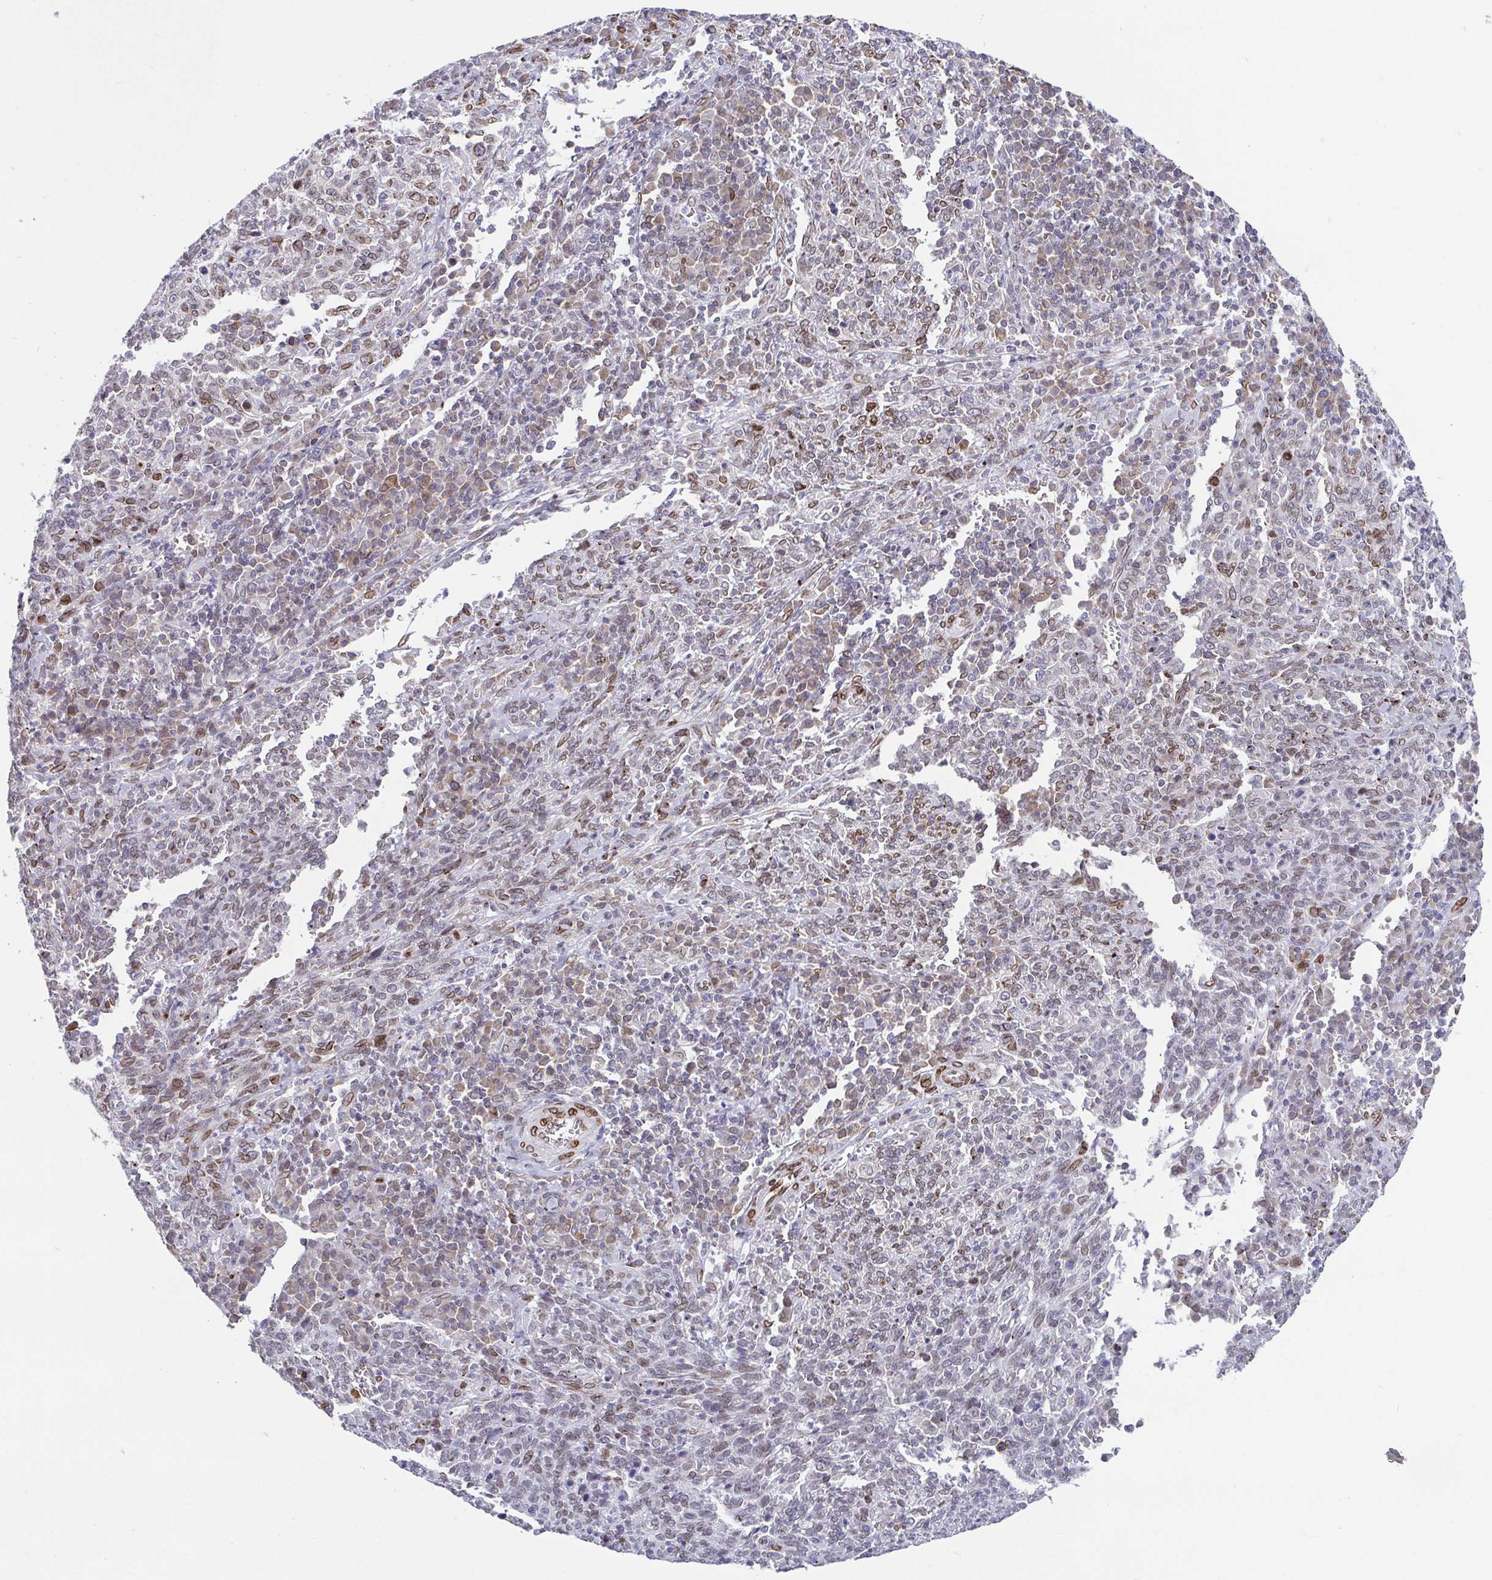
{"staining": {"intensity": "moderate", "quantity": "<25%", "location": "cytoplasmic/membranous,nuclear"}, "tissue": "cervical cancer", "cell_type": "Tumor cells", "image_type": "cancer", "snomed": [{"axis": "morphology", "description": "Squamous cell carcinoma, NOS"}, {"axis": "topography", "description": "Cervix"}], "caption": "This histopathology image shows immunohistochemistry (IHC) staining of human squamous cell carcinoma (cervical), with low moderate cytoplasmic/membranous and nuclear positivity in approximately <25% of tumor cells.", "gene": "EMD", "patient": {"sex": "female", "age": 46}}